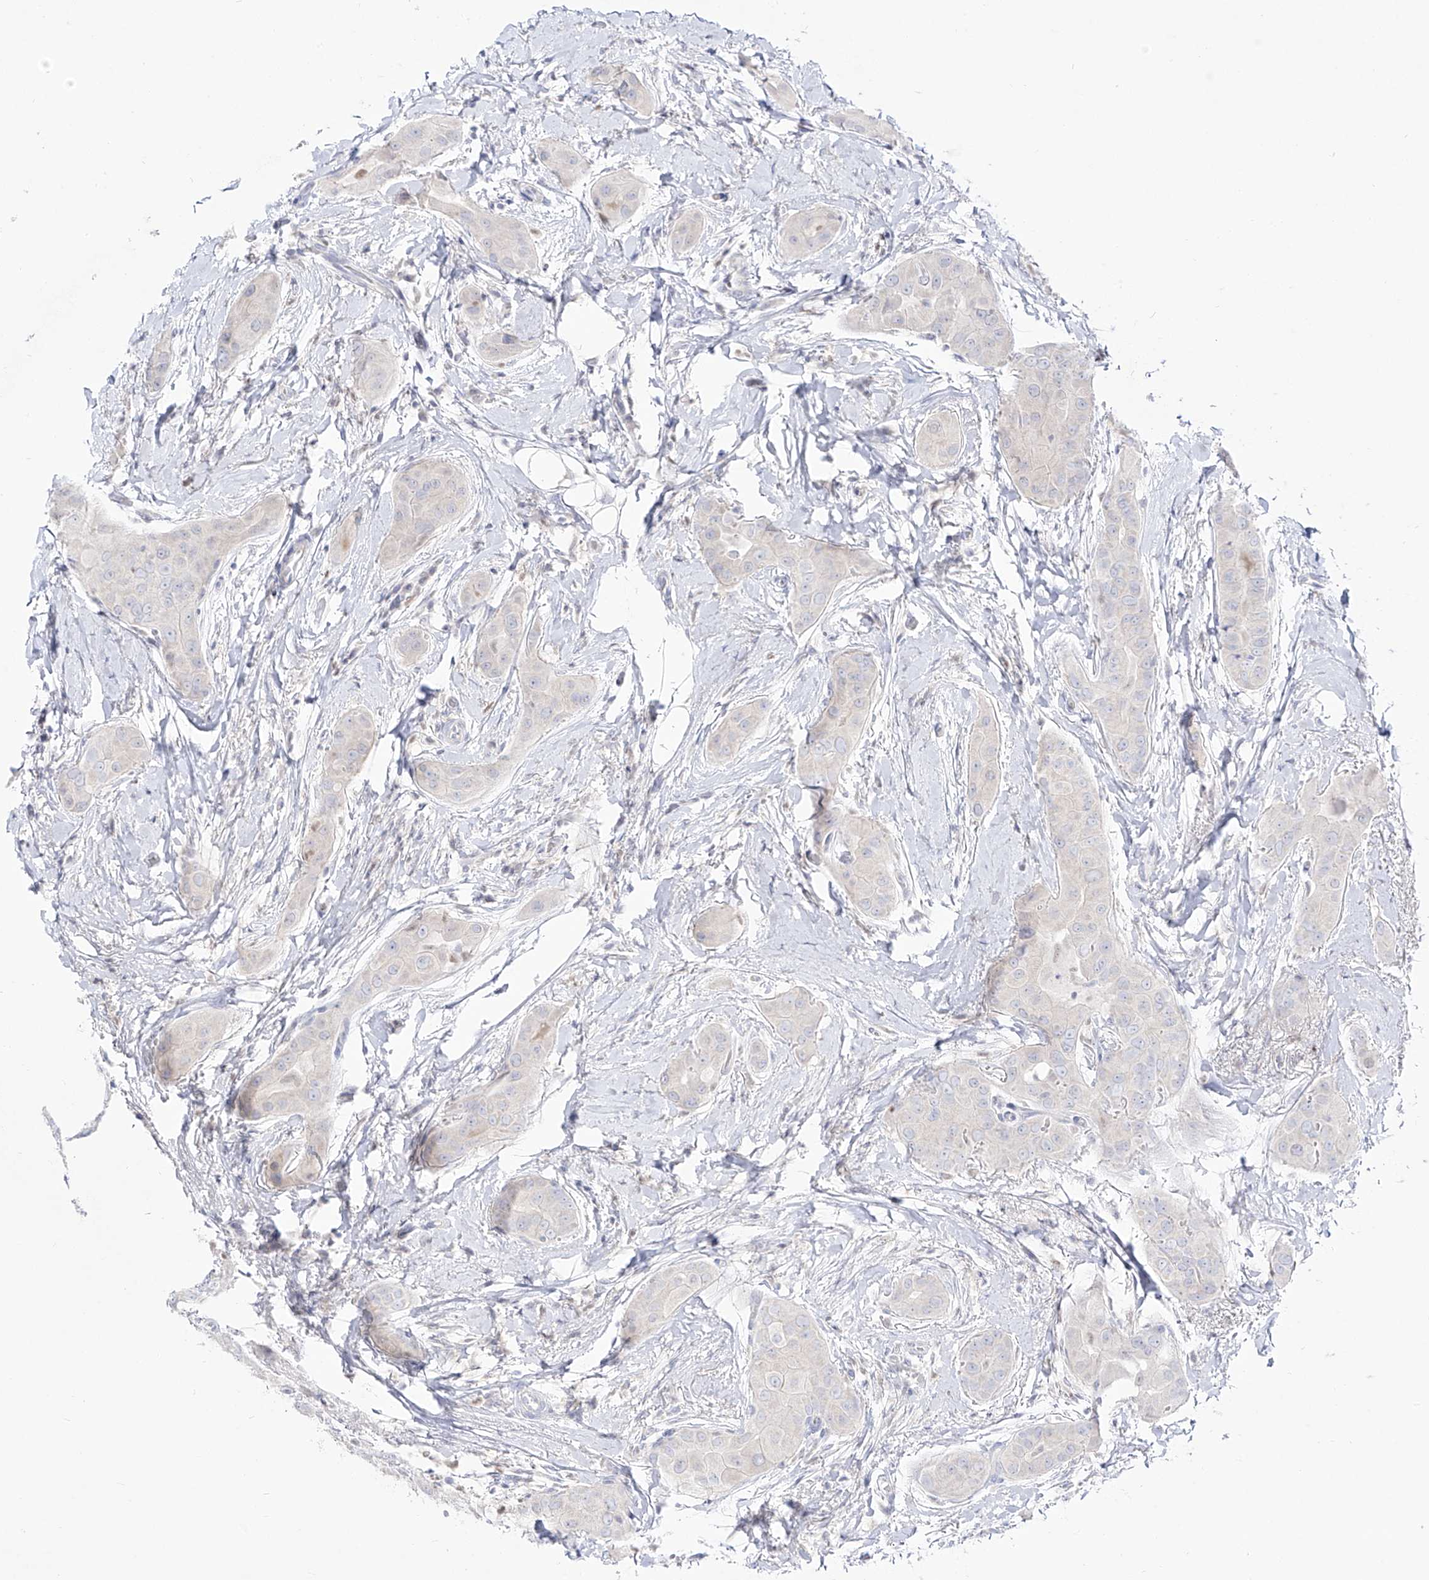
{"staining": {"intensity": "negative", "quantity": "none", "location": "none"}, "tissue": "thyroid cancer", "cell_type": "Tumor cells", "image_type": "cancer", "snomed": [{"axis": "morphology", "description": "Papillary adenocarcinoma, NOS"}, {"axis": "topography", "description": "Thyroid gland"}], "caption": "An immunohistochemistry photomicrograph of thyroid cancer (papillary adenocarcinoma) is shown. There is no staining in tumor cells of thyroid cancer (papillary adenocarcinoma).", "gene": "DMKN", "patient": {"sex": "male", "age": 33}}